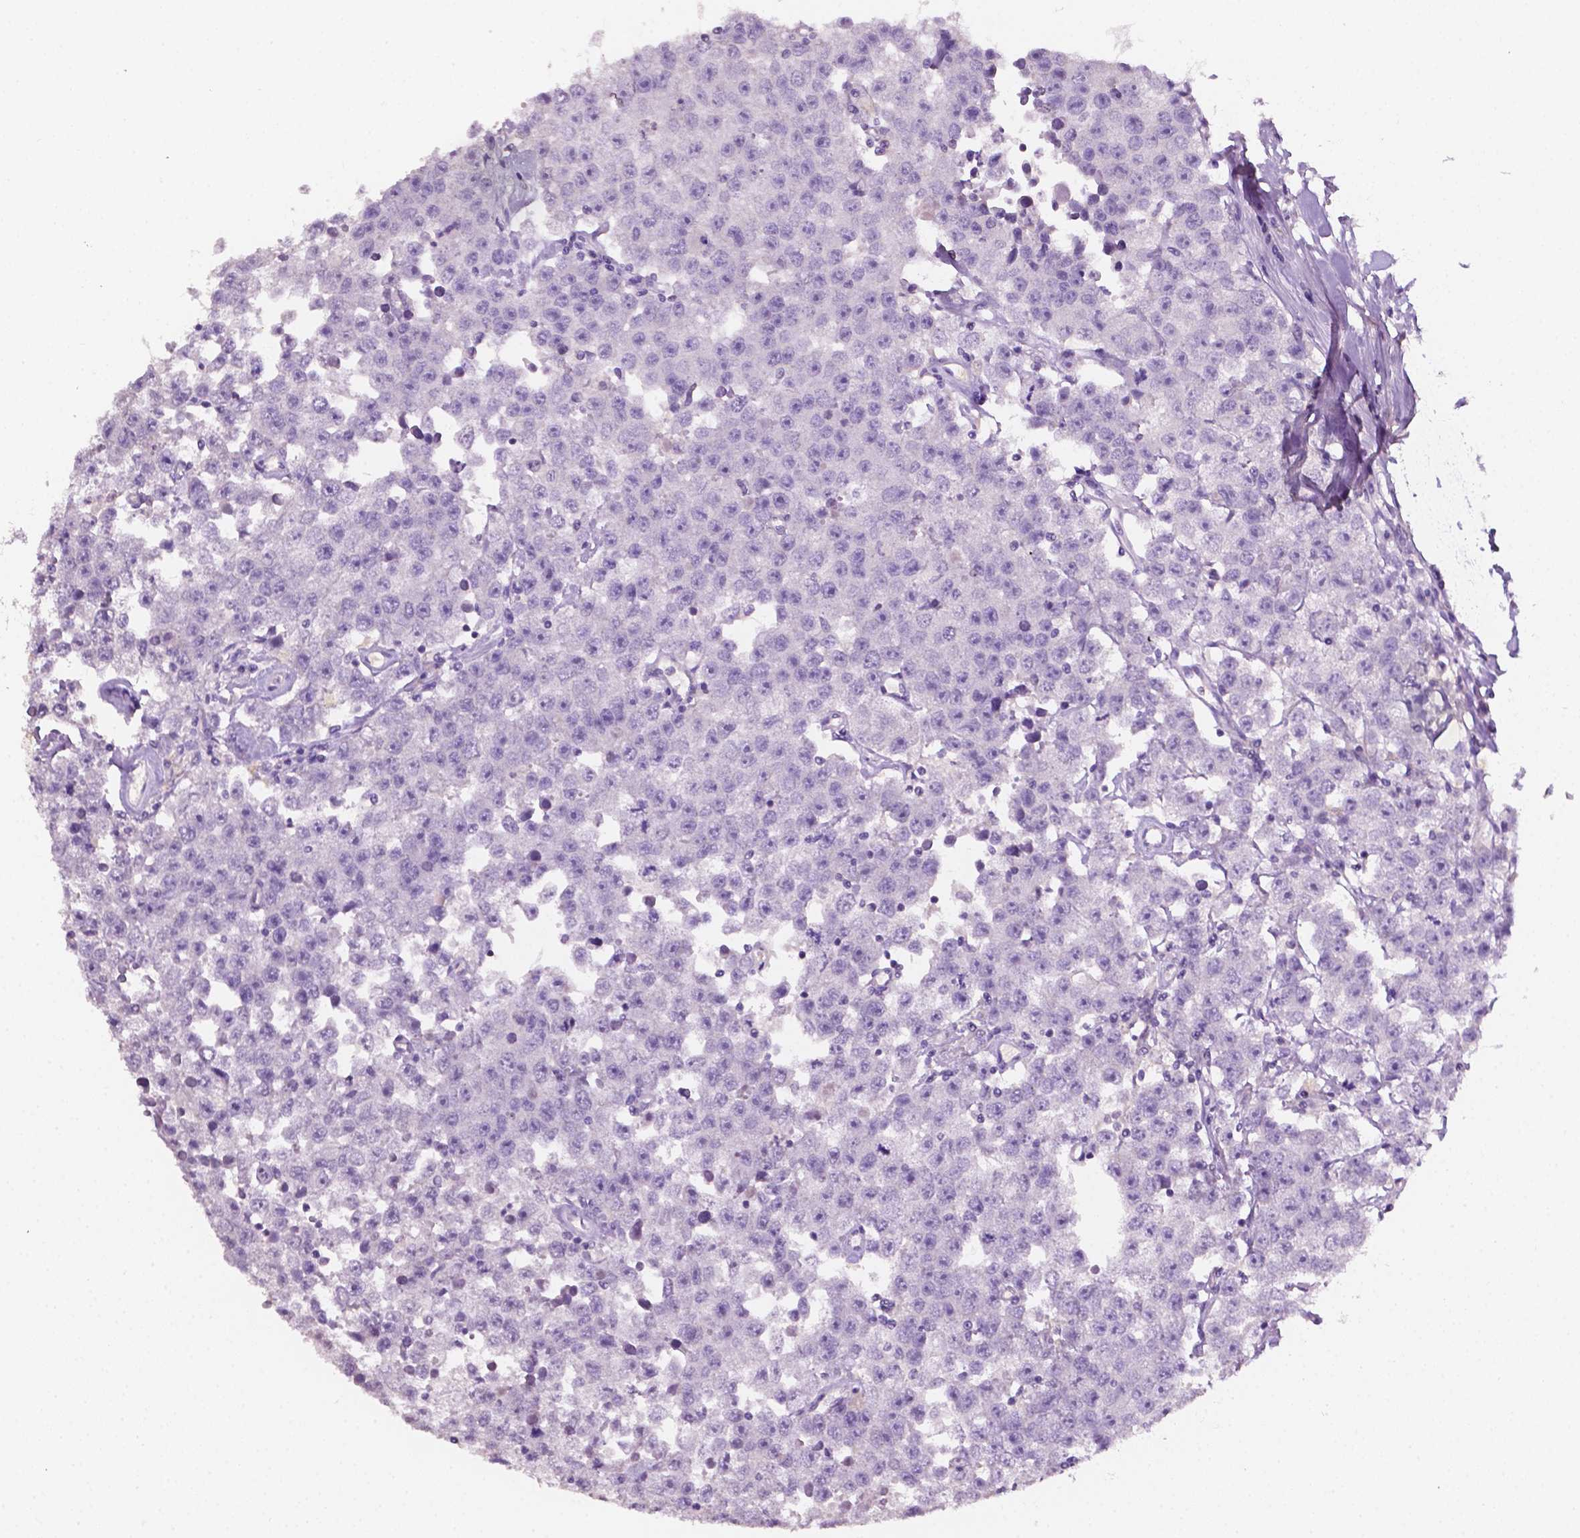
{"staining": {"intensity": "negative", "quantity": "none", "location": "none"}, "tissue": "testis cancer", "cell_type": "Tumor cells", "image_type": "cancer", "snomed": [{"axis": "morphology", "description": "Seminoma, NOS"}, {"axis": "topography", "description": "Testis"}], "caption": "IHC micrograph of seminoma (testis) stained for a protein (brown), which reveals no expression in tumor cells.", "gene": "EGFR", "patient": {"sex": "male", "age": 52}}